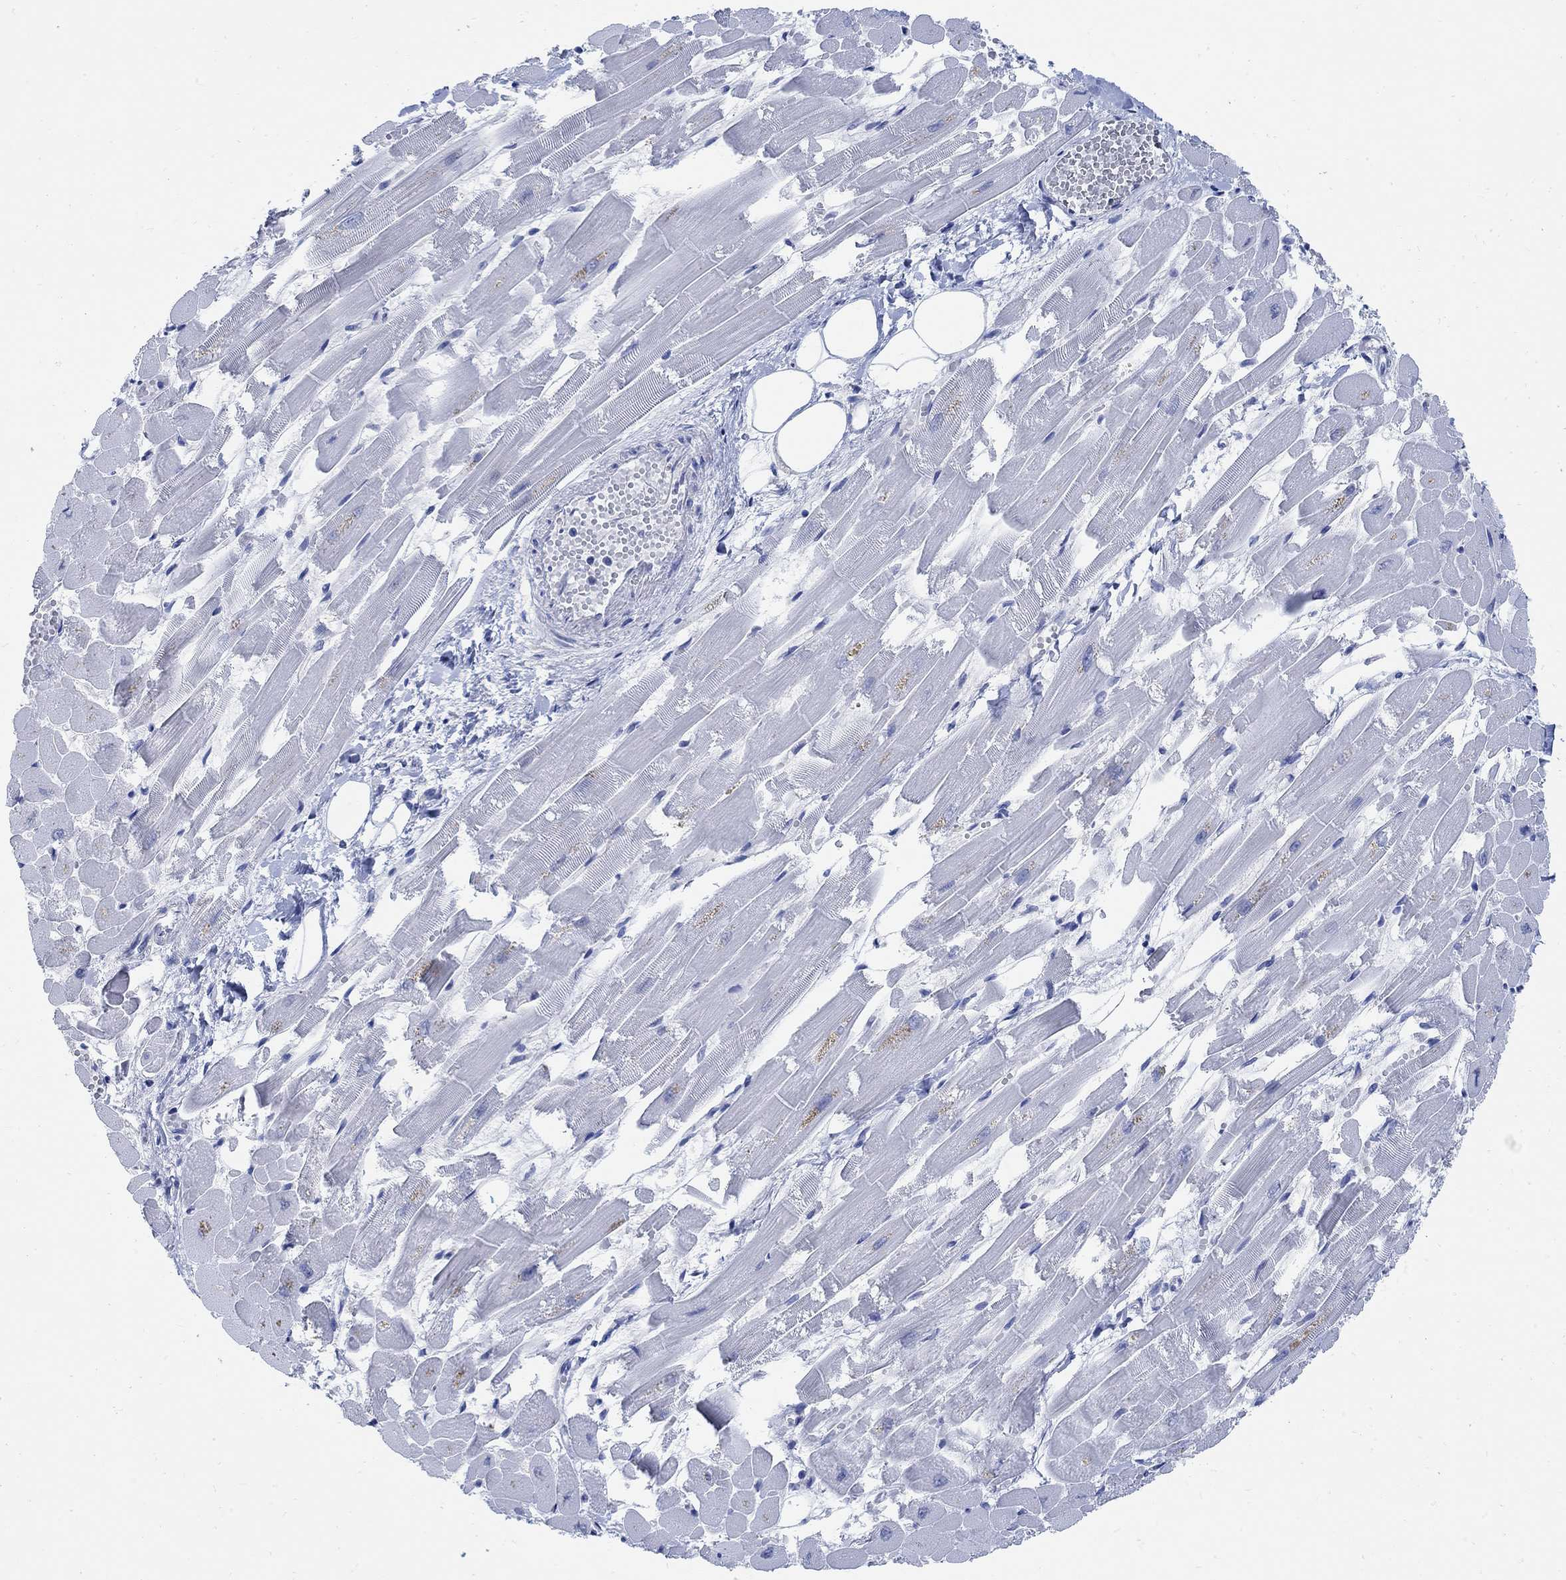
{"staining": {"intensity": "negative", "quantity": "none", "location": "none"}, "tissue": "heart muscle", "cell_type": "Cardiomyocytes", "image_type": "normal", "snomed": [{"axis": "morphology", "description": "Normal tissue, NOS"}, {"axis": "topography", "description": "Heart"}], "caption": "Cardiomyocytes are negative for brown protein staining in benign heart muscle. (DAB (3,3'-diaminobenzidine) immunohistochemistry (IHC) with hematoxylin counter stain).", "gene": "DLK1", "patient": {"sex": "female", "age": 52}}